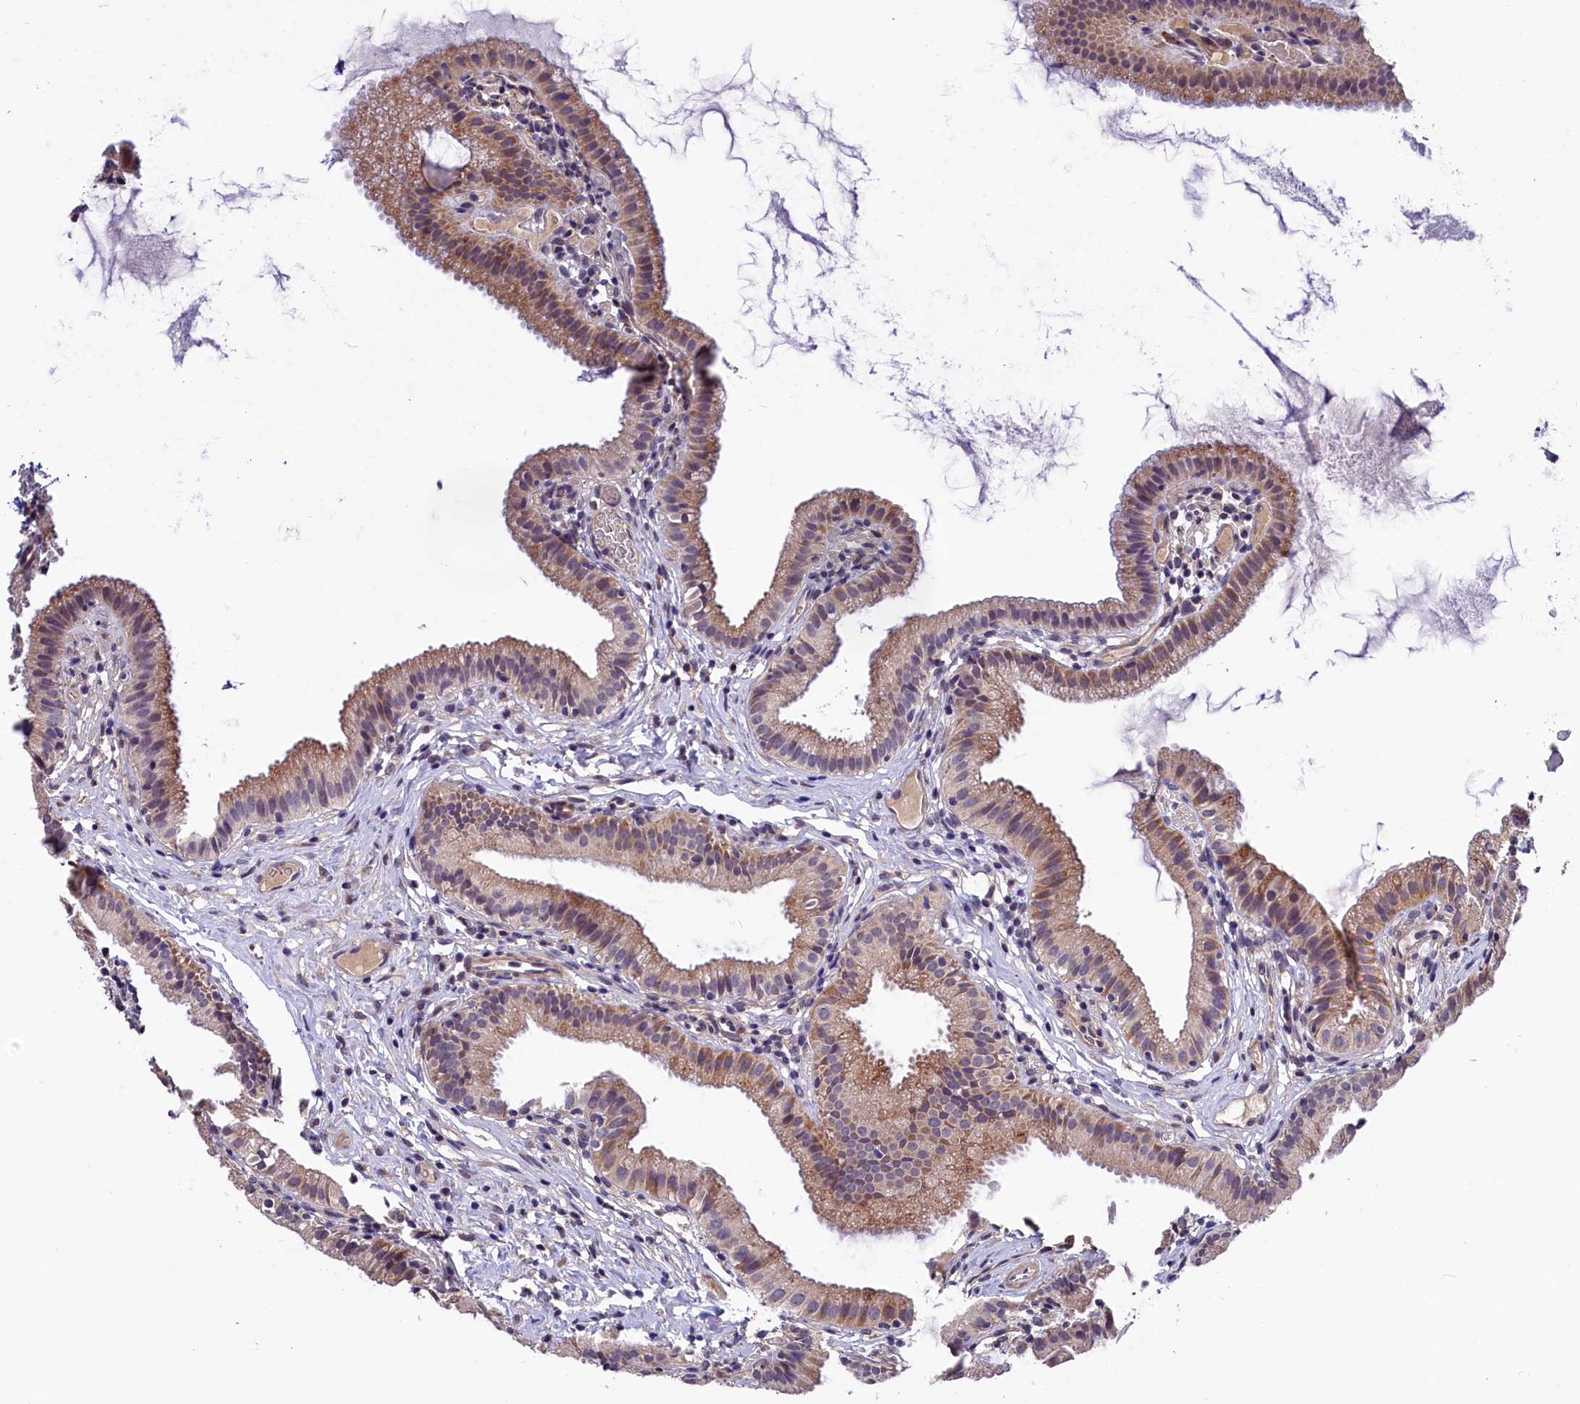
{"staining": {"intensity": "moderate", "quantity": "25%-75%", "location": "cytoplasmic/membranous"}, "tissue": "gallbladder", "cell_type": "Glandular cells", "image_type": "normal", "snomed": [{"axis": "morphology", "description": "Normal tissue, NOS"}, {"axis": "topography", "description": "Gallbladder"}], "caption": "An immunohistochemistry image of unremarkable tissue is shown. Protein staining in brown shows moderate cytoplasmic/membranous positivity in gallbladder within glandular cells. The staining was performed using DAB, with brown indicating positive protein expression. Nuclei are stained blue with hematoxylin.", "gene": "SLC39A6", "patient": {"sex": "female", "age": 46}}